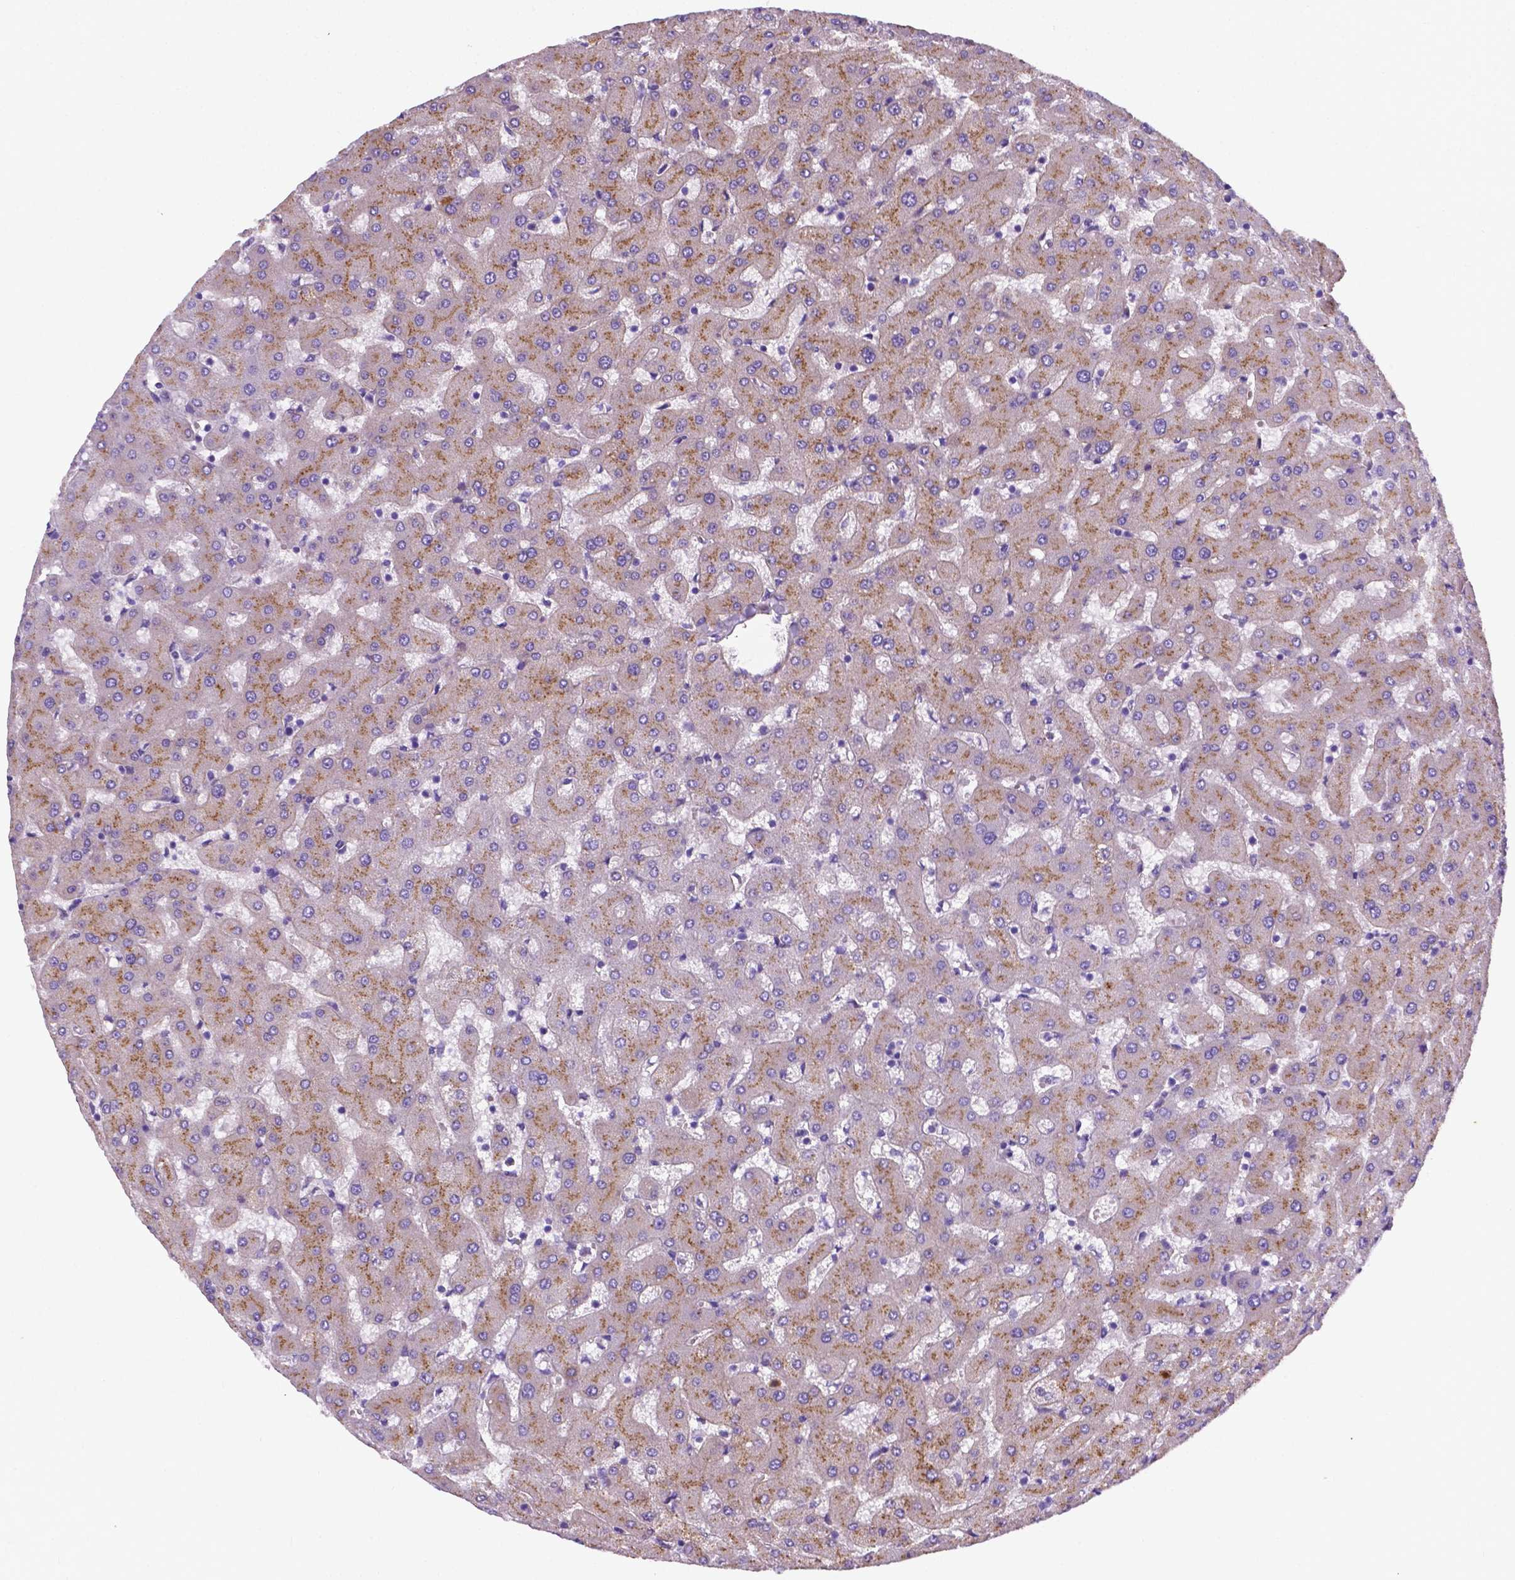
{"staining": {"intensity": "negative", "quantity": "none", "location": "none"}, "tissue": "liver", "cell_type": "Cholangiocytes", "image_type": "normal", "snomed": [{"axis": "morphology", "description": "Normal tissue, NOS"}, {"axis": "topography", "description": "Liver"}], "caption": "Image shows no significant protein expression in cholangiocytes of benign liver. (Immunohistochemistry (ihc), brightfield microscopy, high magnification).", "gene": "APOE", "patient": {"sex": "female", "age": 63}}